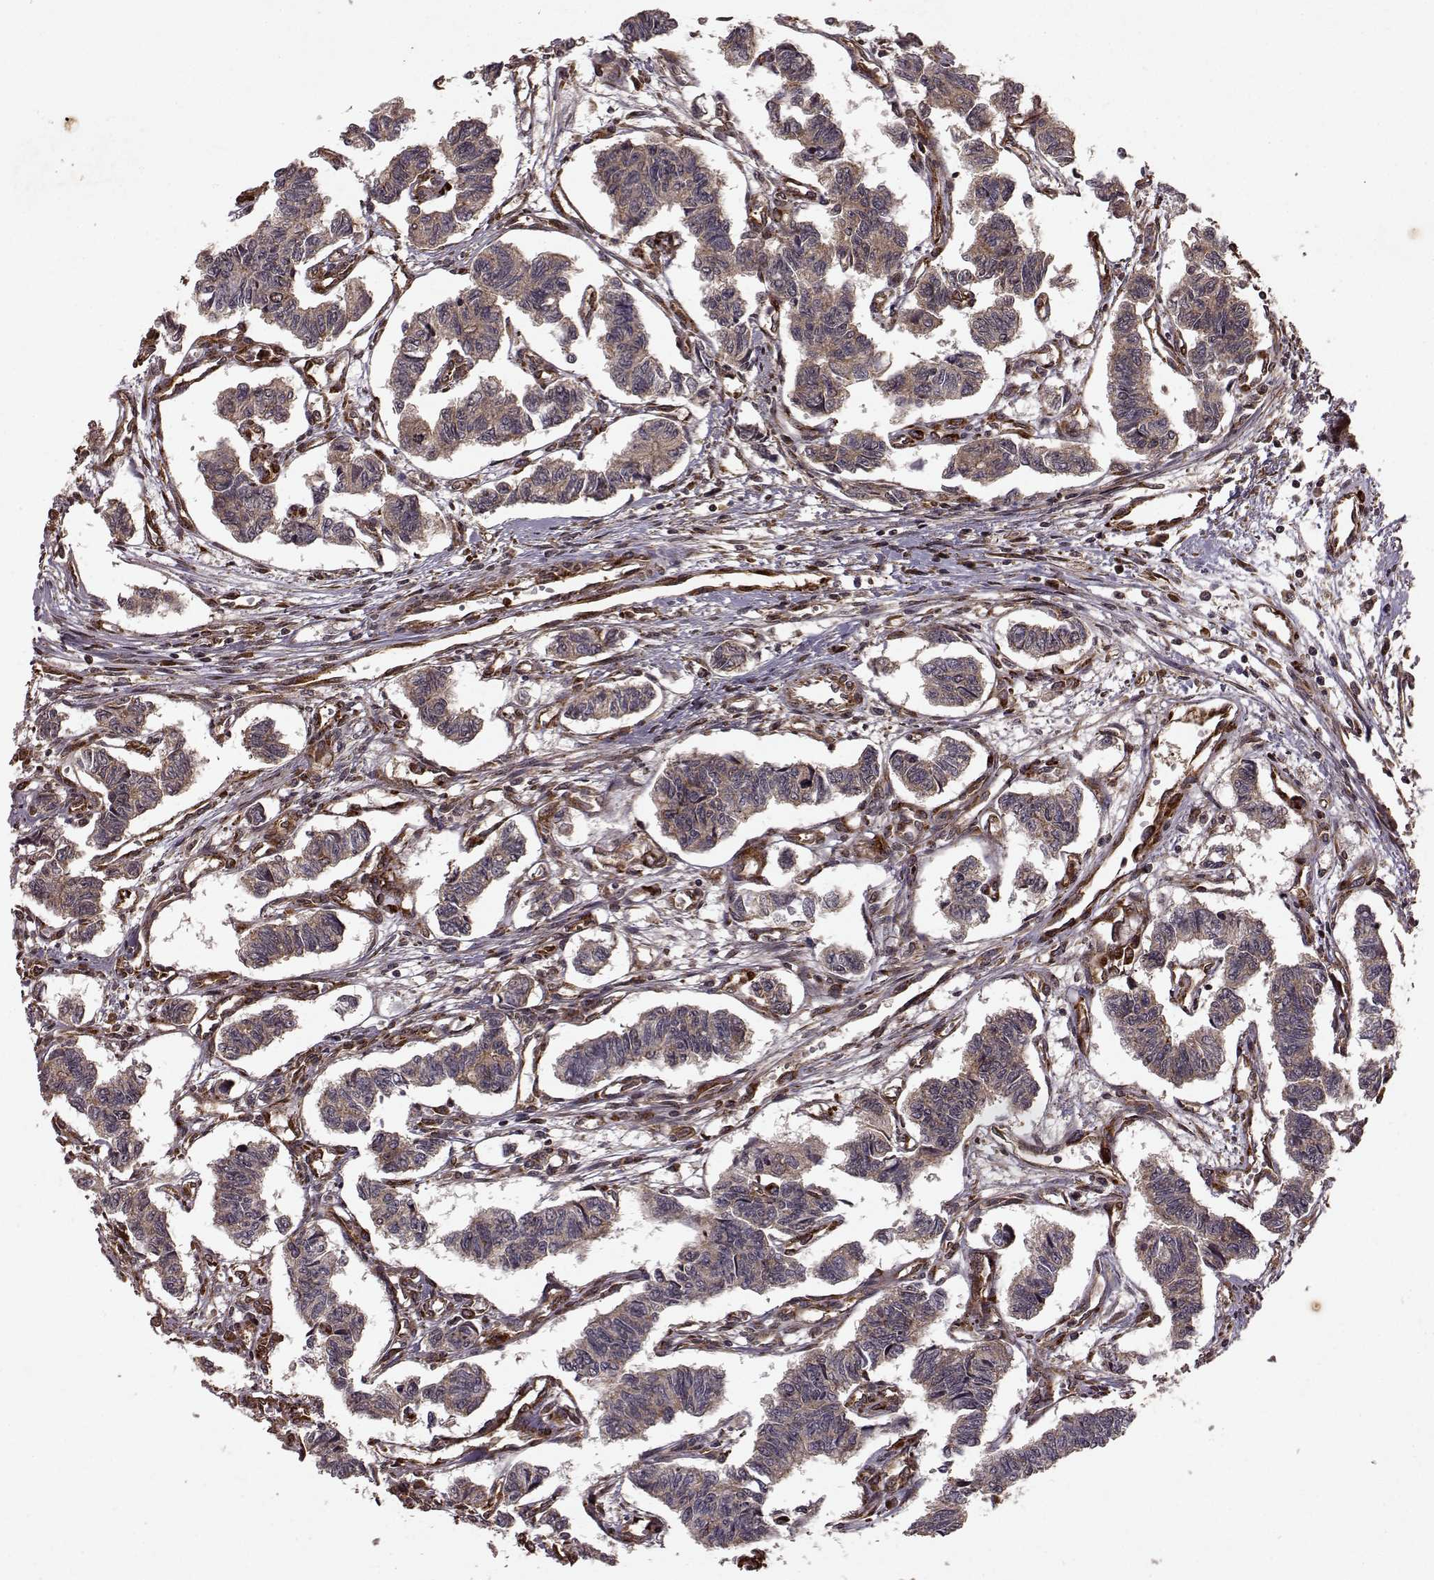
{"staining": {"intensity": "negative", "quantity": "none", "location": "none"}, "tissue": "carcinoid", "cell_type": "Tumor cells", "image_type": "cancer", "snomed": [{"axis": "morphology", "description": "Carcinoid, malignant, NOS"}, {"axis": "topography", "description": "Kidney"}], "caption": "This is a histopathology image of immunohistochemistry (IHC) staining of carcinoid (malignant), which shows no positivity in tumor cells.", "gene": "FSTL1", "patient": {"sex": "female", "age": 41}}